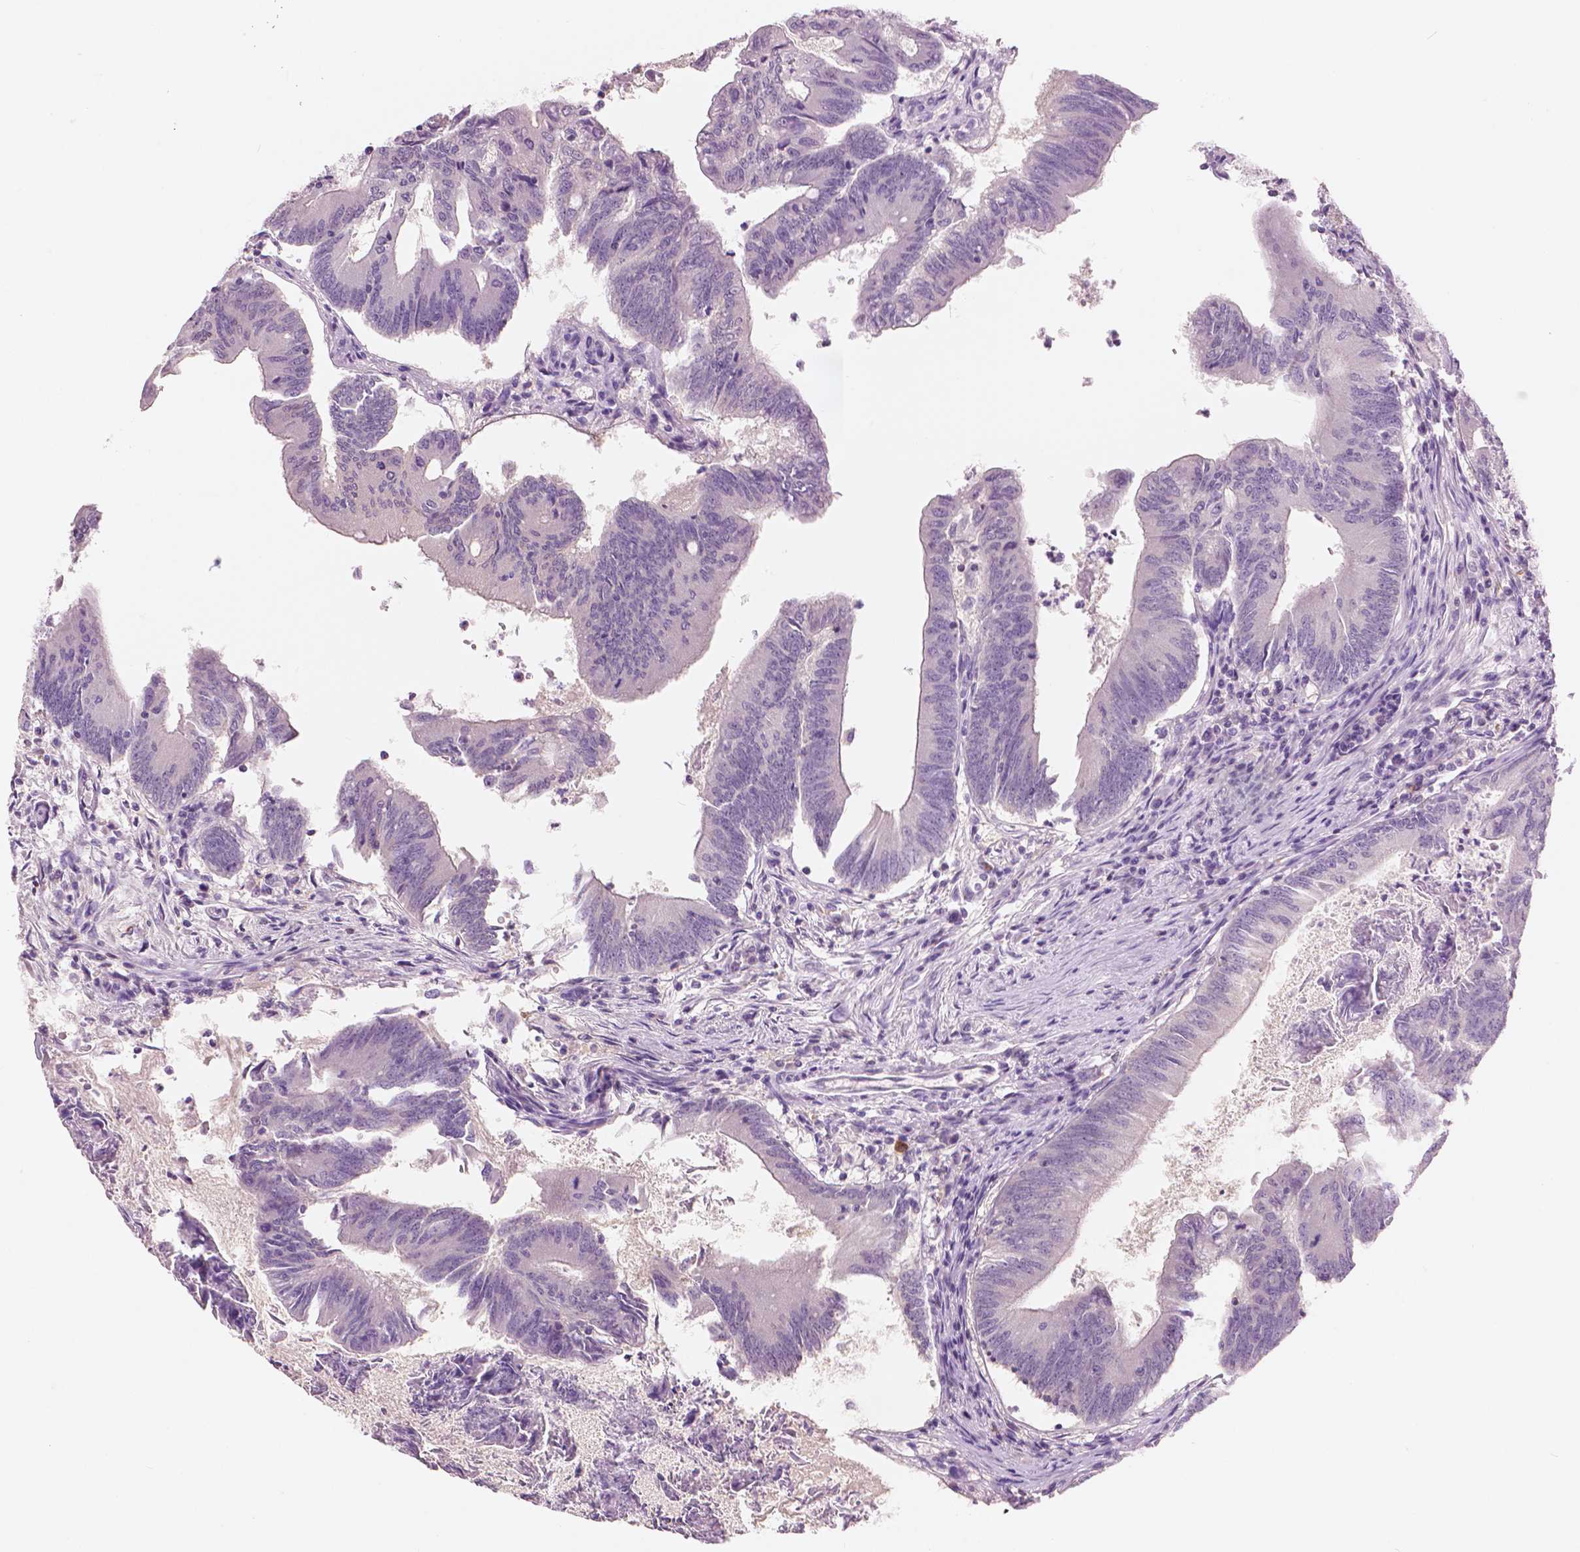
{"staining": {"intensity": "negative", "quantity": "none", "location": "none"}, "tissue": "colorectal cancer", "cell_type": "Tumor cells", "image_type": "cancer", "snomed": [{"axis": "morphology", "description": "Adenocarcinoma, NOS"}, {"axis": "topography", "description": "Colon"}], "caption": "An immunohistochemistry histopathology image of colorectal adenocarcinoma is shown. There is no staining in tumor cells of colorectal adenocarcinoma.", "gene": "GALM", "patient": {"sex": "female", "age": 70}}